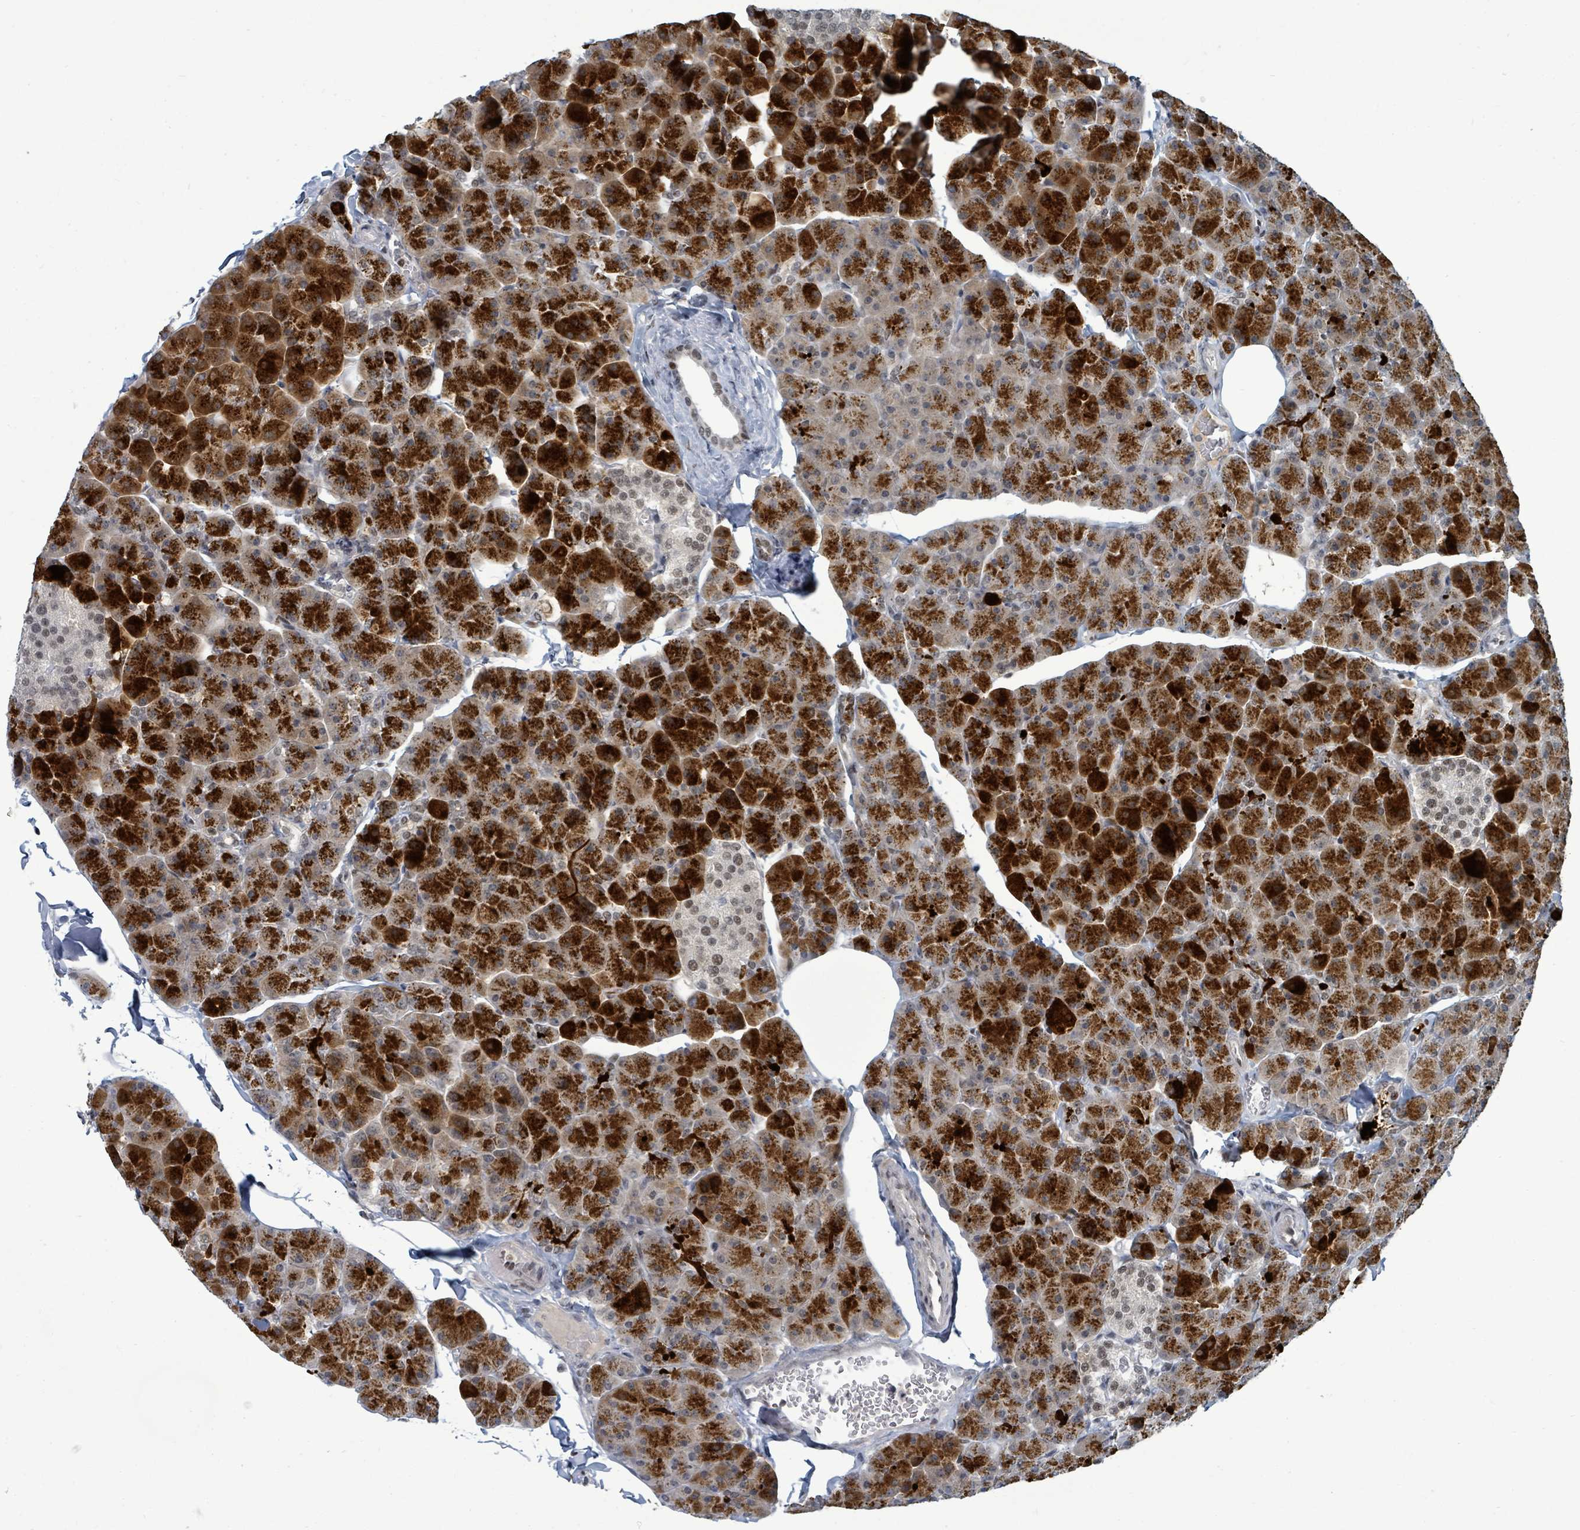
{"staining": {"intensity": "strong", "quantity": ">75%", "location": "cytoplasmic/membranous"}, "tissue": "pancreas", "cell_type": "Exocrine glandular cells", "image_type": "normal", "snomed": [{"axis": "morphology", "description": "Normal tissue, NOS"}, {"axis": "topography", "description": "Pancreas"}], "caption": "Protein expression analysis of normal pancreas exhibits strong cytoplasmic/membranous staining in about >75% of exocrine glandular cells.", "gene": "UCK1", "patient": {"sex": "male", "age": 35}}